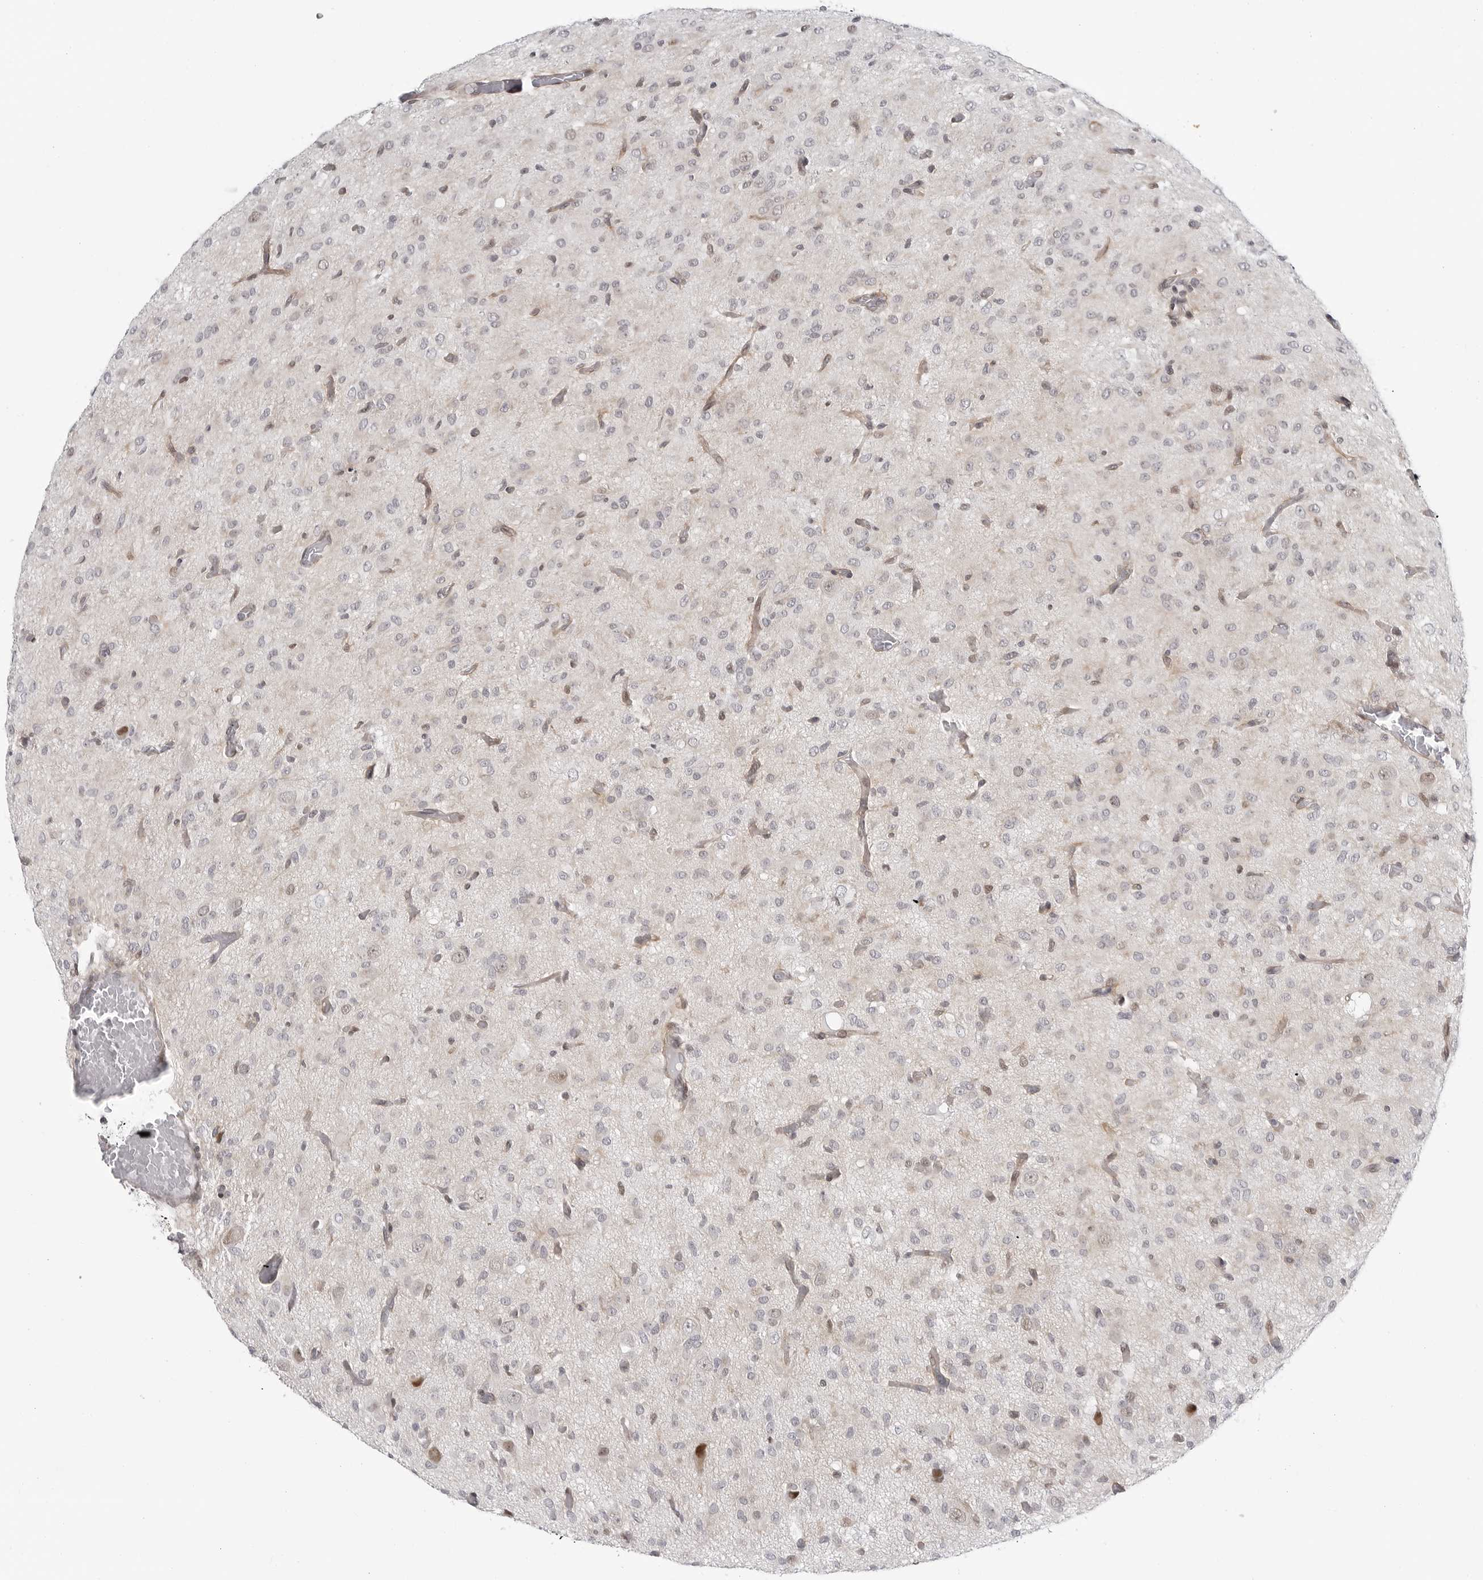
{"staining": {"intensity": "negative", "quantity": "none", "location": "none"}, "tissue": "glioma", "cell_type": "Tumor cells", "image_type": "cancer", "snomed": [{"axis": "morphology", "description": "Glioma, malignant, High grade"}, {"axis": "topography", "description": "Brain"}], "caption": "Protein analysis of glioma demonstrates no significant positivity in tumor cells.", "gene": "FAM135B", "patient": {"sex": "female", "age": 59}}